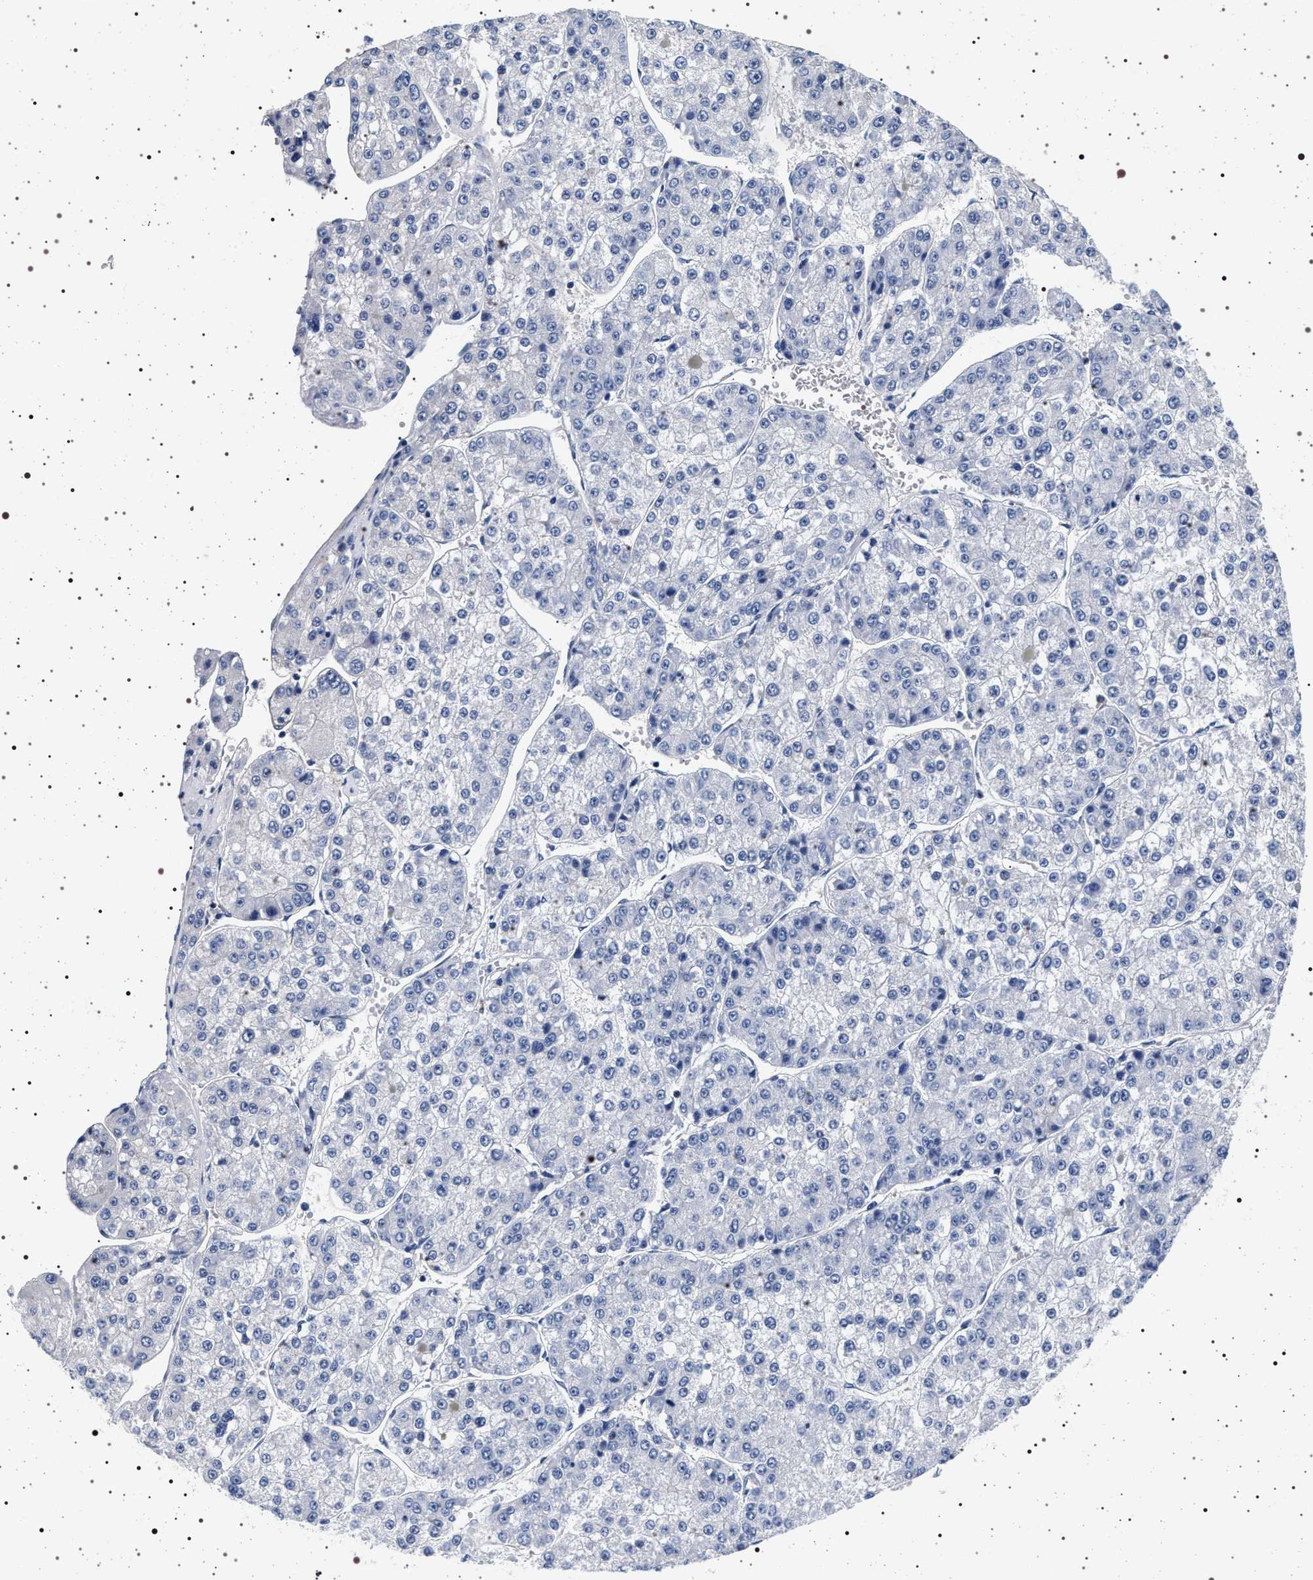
{"staining": {"intensity": "negative", "quantity": "none", "location": "none"}, "tissue": "liver cancer", "cell_type": "Tumor cells", "image_type": "cancer", "snomed": [{"axis": "morphology", "description": "Carcinoma, Hepatocellular, NOS"}, {"axis": "topography", "description": "Liver"}], "caption": "Histopathology image shows no protein expression in tumor cells of liver cancer tissue.", "gene": "HSD17B1", "patient": {"sex": "female", "age": 73}}